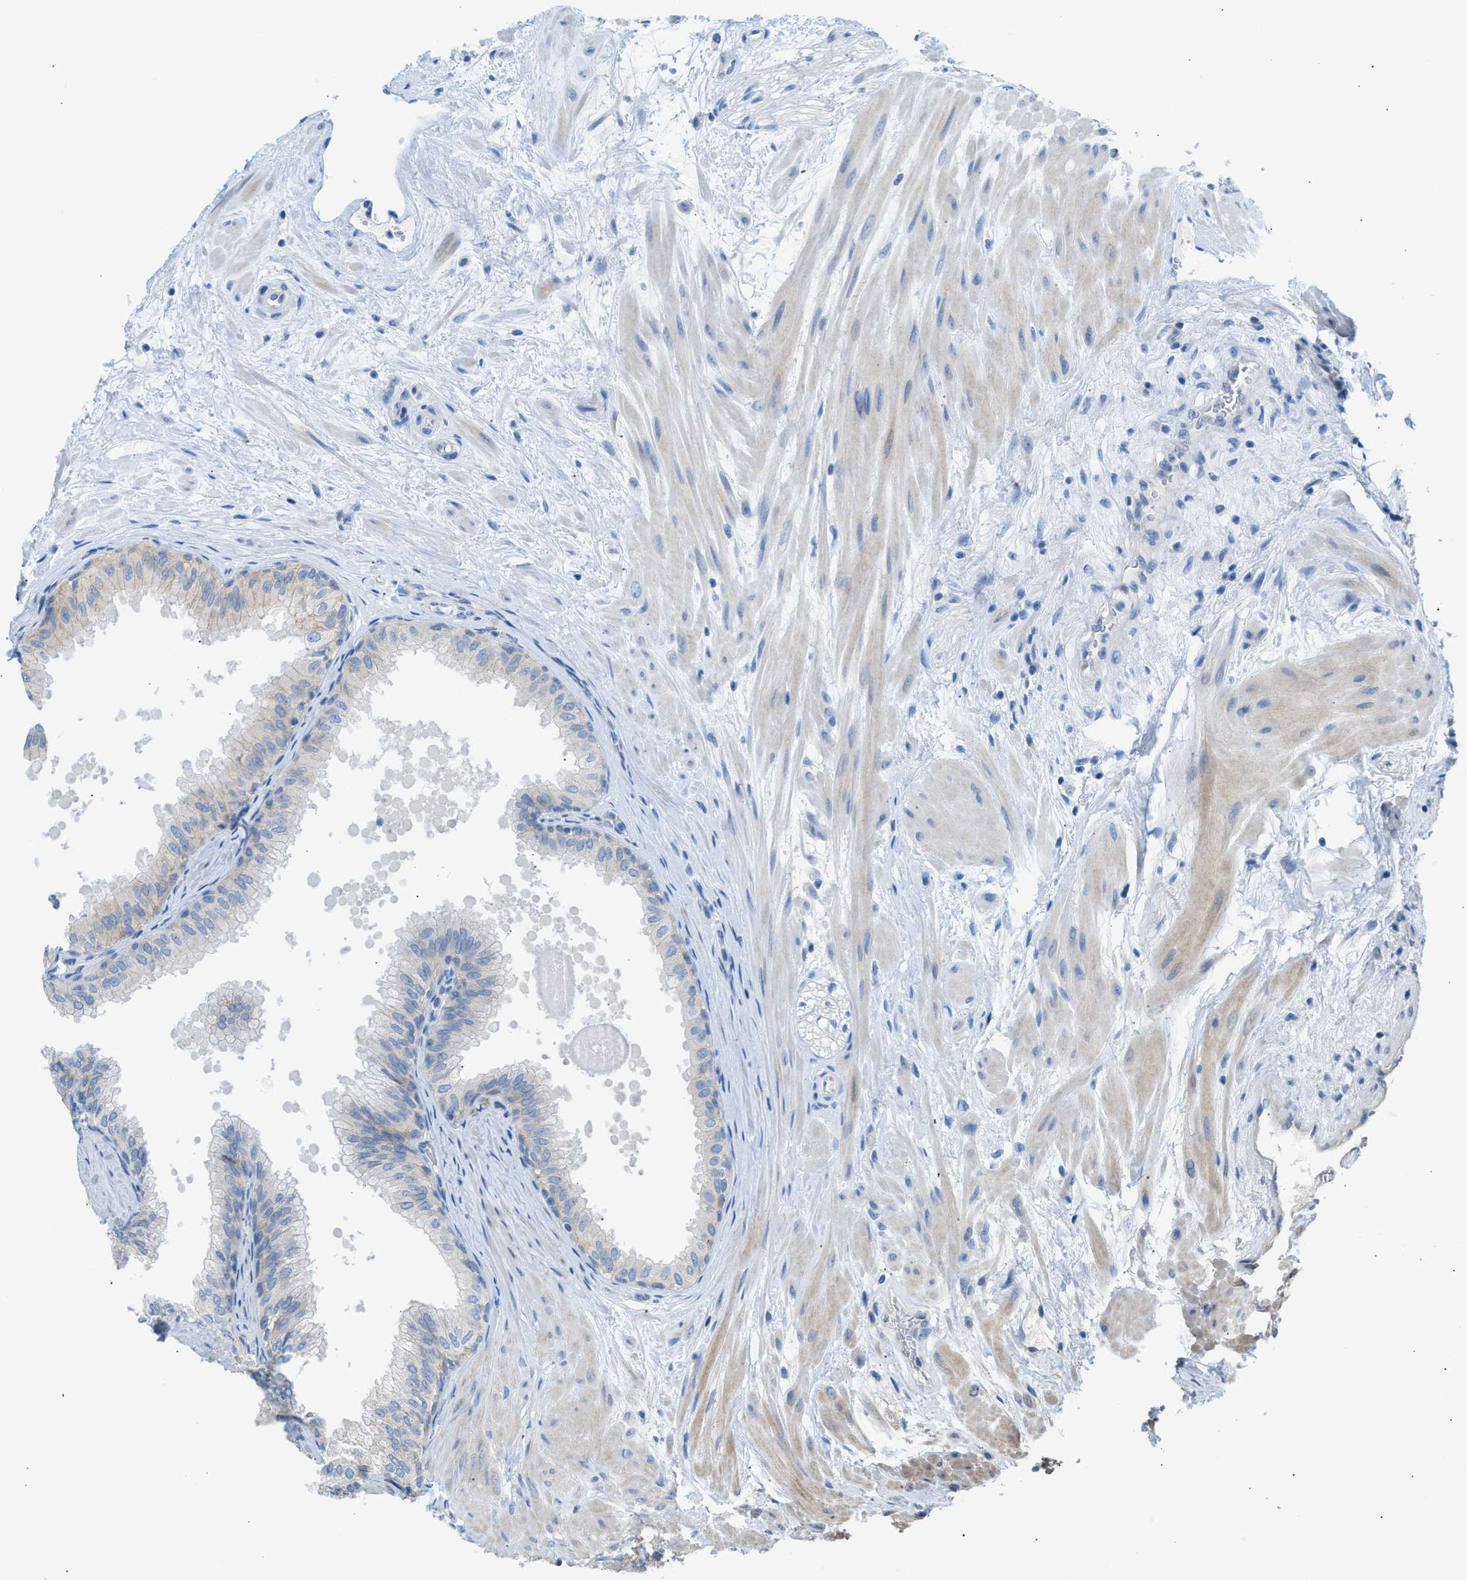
{"staining": {"intensity": "moderate", "quantity": "<25%", "location": "cytoplasmic/membranous"}, "tissue": "seminal vesicle", "cell_type": "Glandular cells", "image_type": "normal", "snomed": [{"axis": "morphology", "description": "Normal tissue, NOS"}, {"axis": "topography", "description": "Prostate"}, {"axis": "topography", "description": "Seminal veicle"}], "caption": "Seminal vesicle stained with a brown dye shows moderate cytoplasmic/membranous positive expression in approximately <25% of glandular cells.", "gene": "ERBB2", "patient": {"sex": "male", "age": 60}}